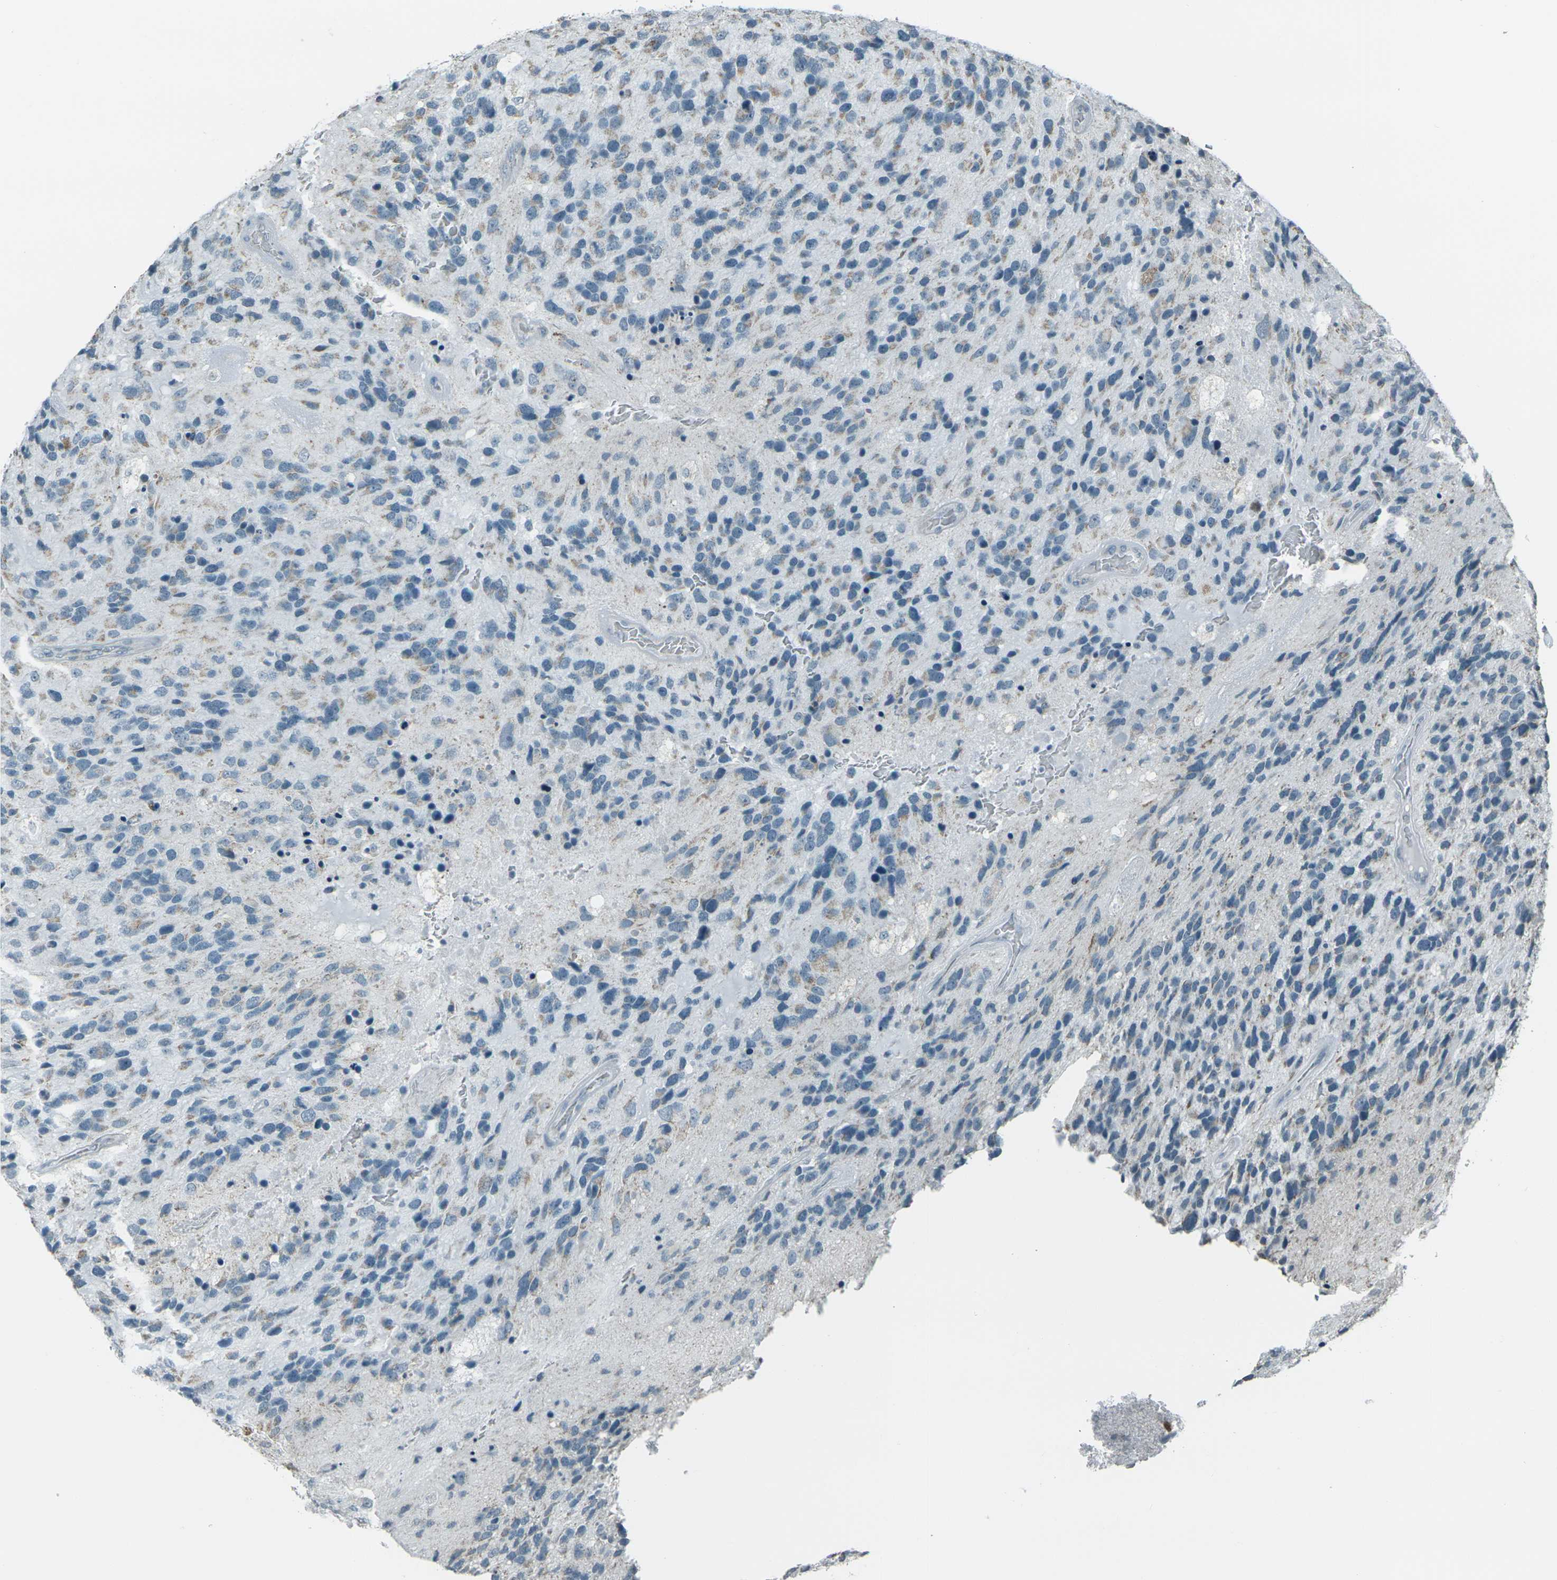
{"staining": {"intensity": "weak", "quantity": "25%-75%", "location": "cytoplasmic/membranous"}, "tissue": "glioma", "cell_type": "Tumor cells", "image_type": "cancer", "snomed": [{"axis": "morphology", "description": "Glioma, malignant, High grade"}, {"axis": "topography", "description": "Brain"}], "caption": "Immunohistochemical staining of human malignant glioma (high-grade) exhibits low levels of weak cytoplasmic/membranous protein positivity in approximately 25%-75% of tumor cells.", "gene": "H2BC1", "patient": {"sex": "female", "age": 58}}